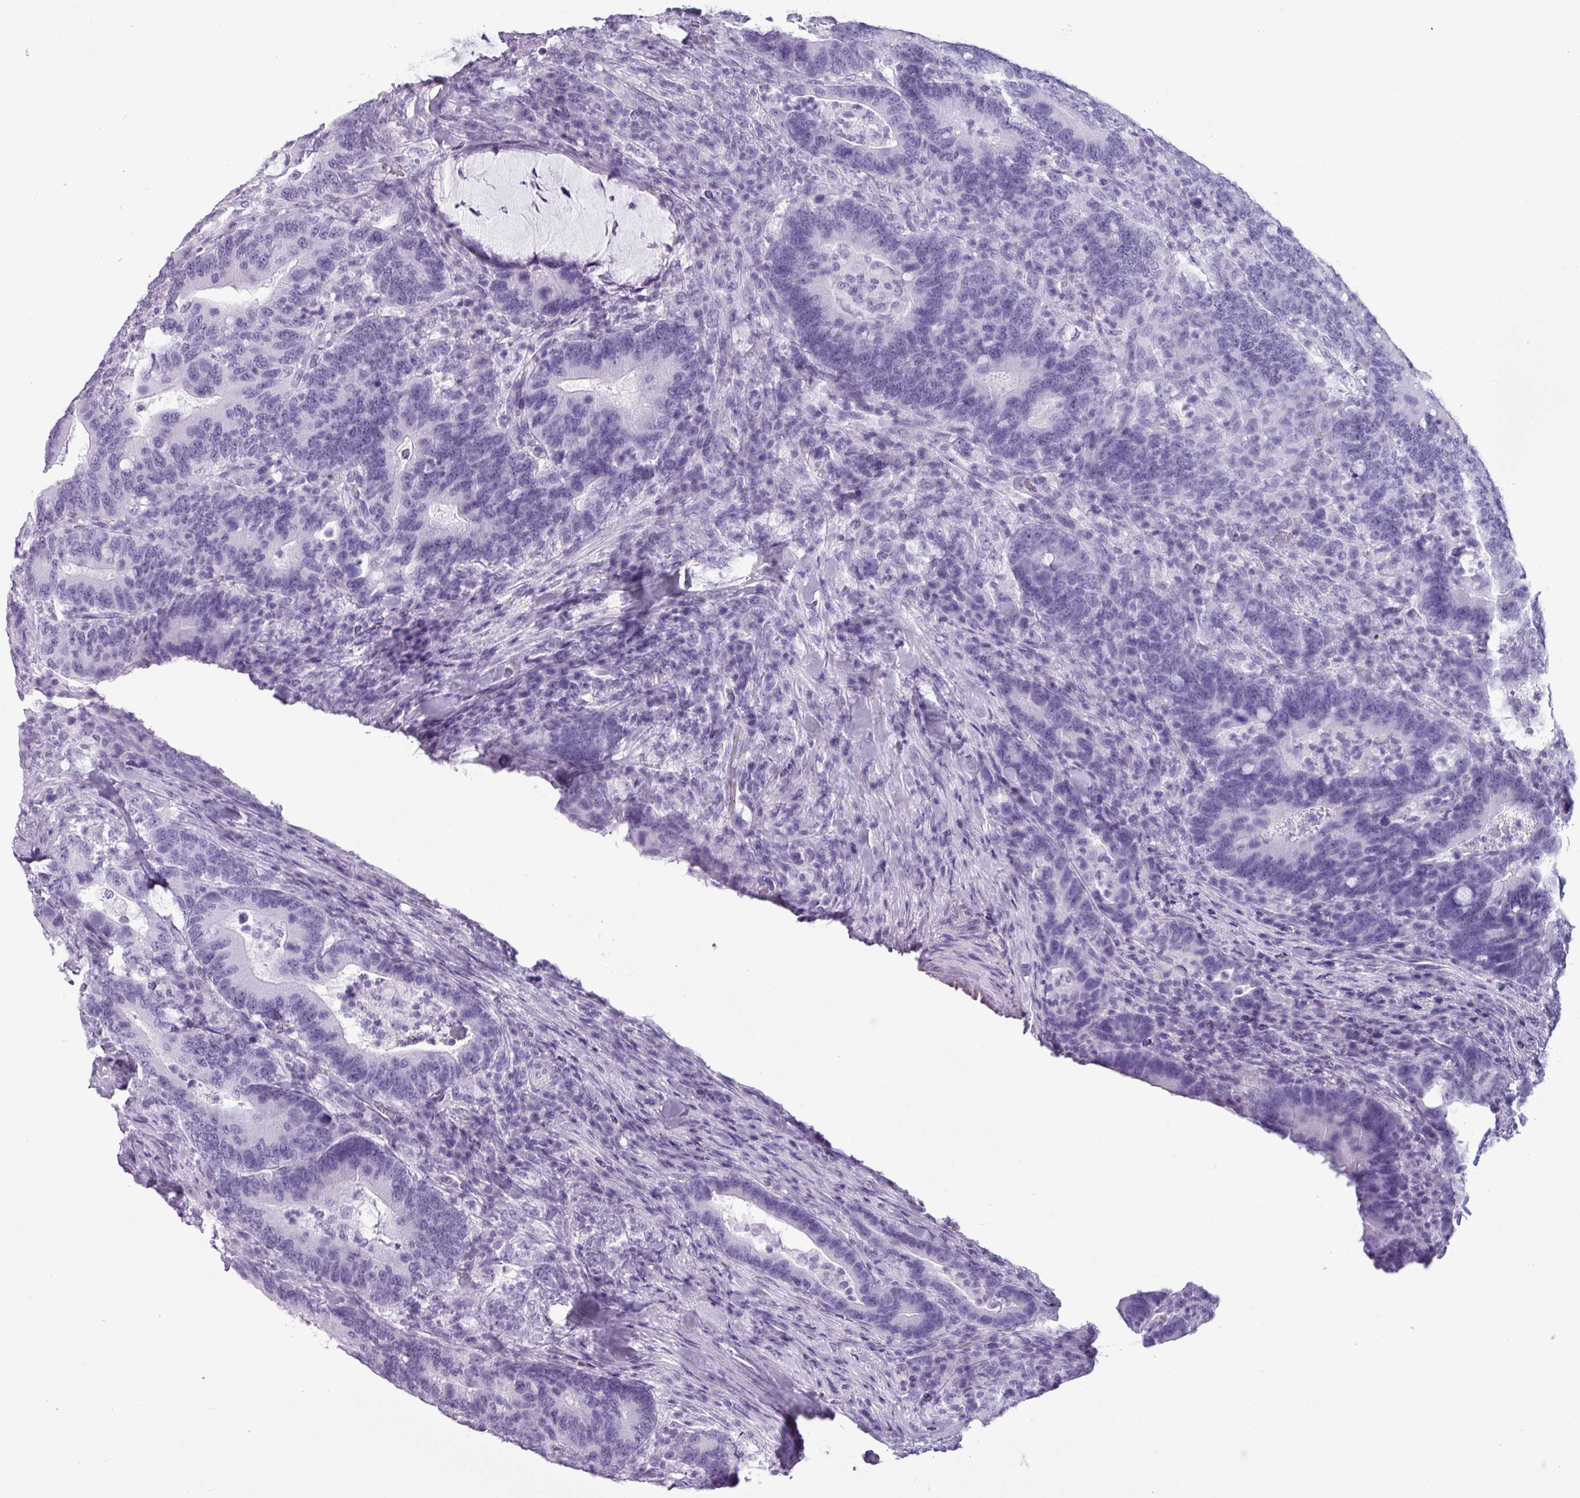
{"staining": {"intensity": "negative", "quantity": "none", "location": "none"}, "tissue": "colorectal cancer", "cell_type": "Tumor cells", "image_type": "cancer", "snomed": [{"axis": "morphology", "description": "Adenocarcinoma, NOS"}, {"axis": "topography", "description": "Colon"}], "caption": "Tumor cells are negative for protein expression in human colorectal adenocarcinoma.", "gene": "CRYBB2", "patient": {"sex": "female", "age": 66}}